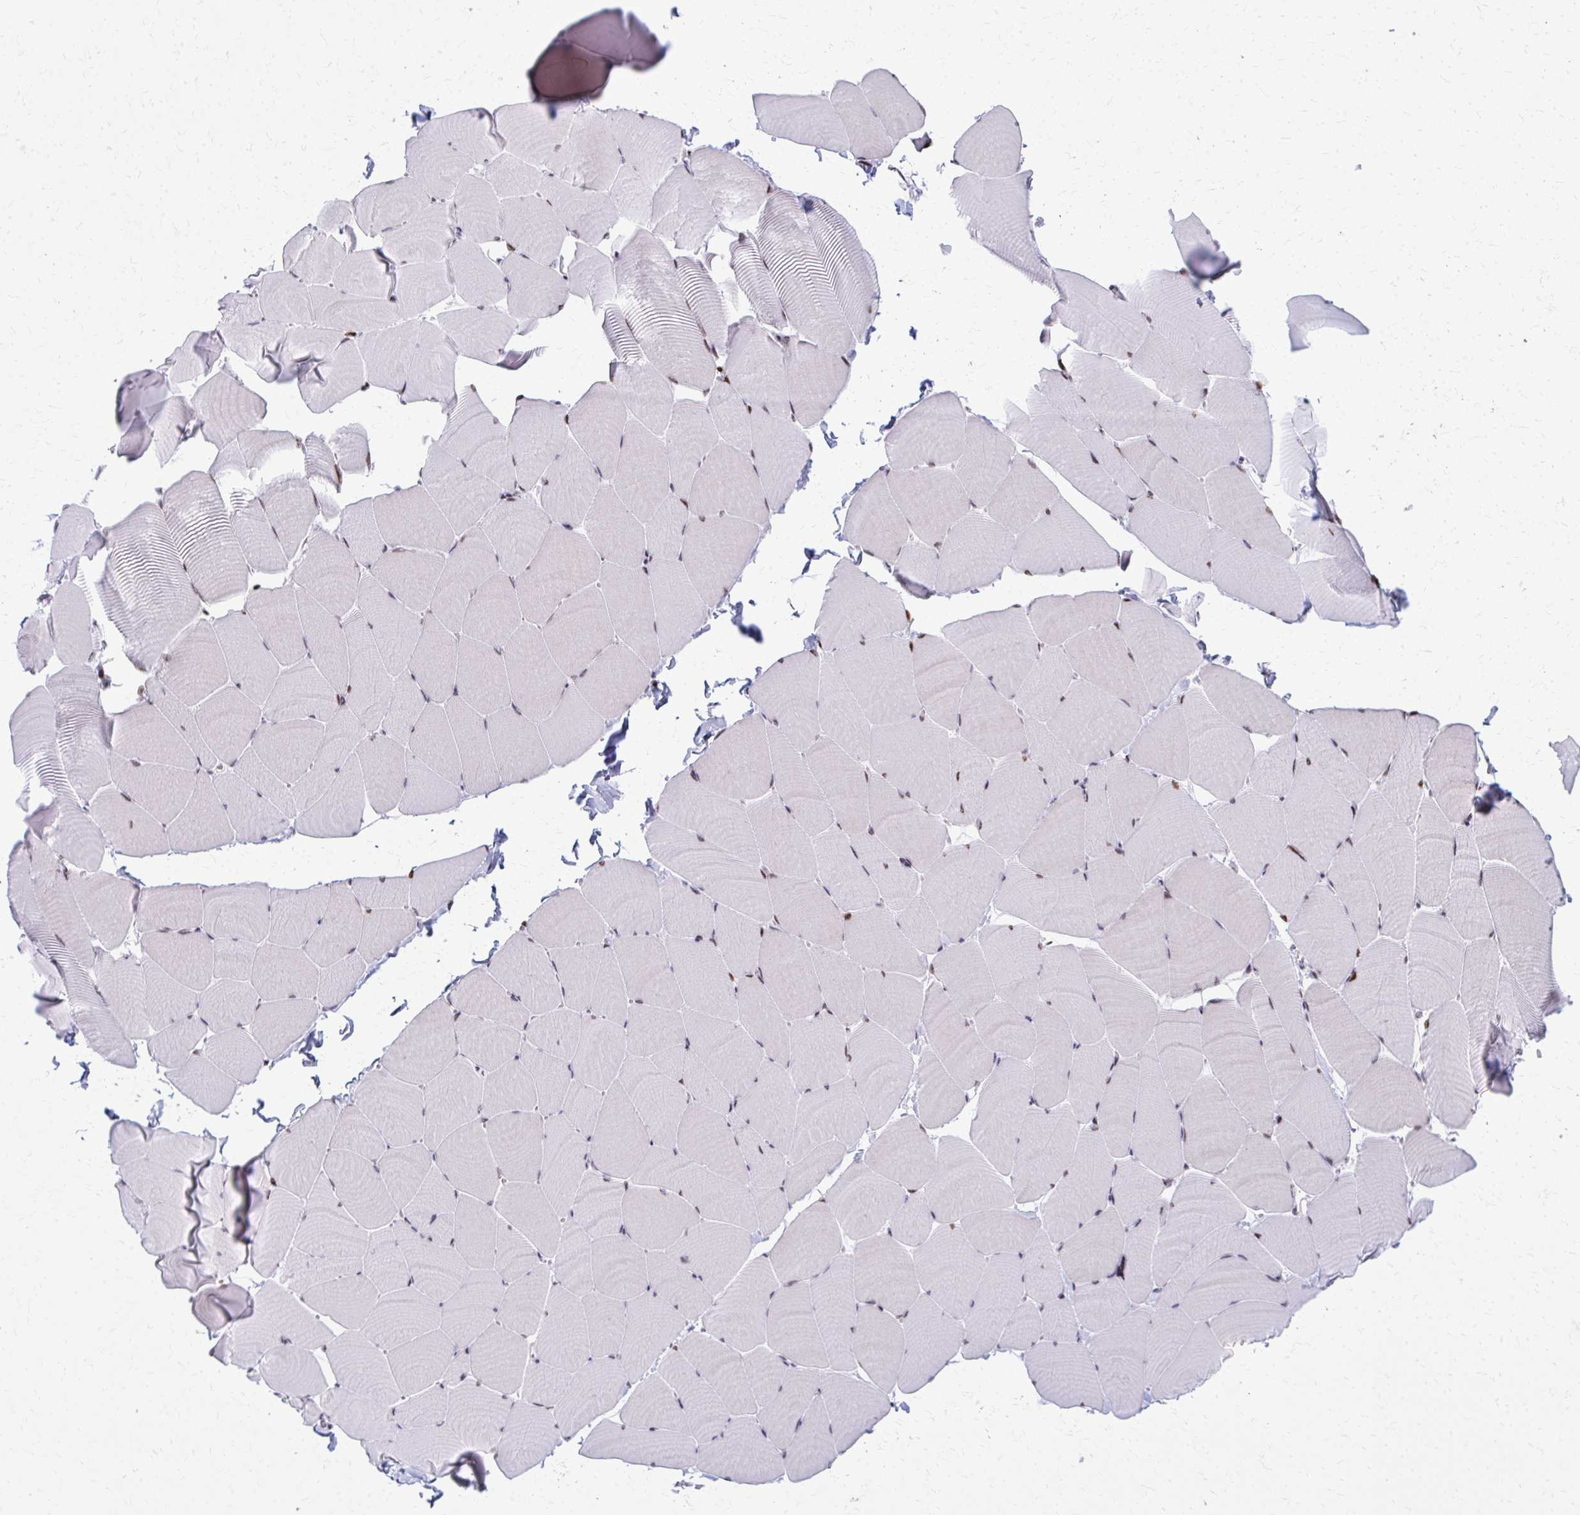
{"staining": {"intensity": "moderate", "quantity": "<25%", "location": "nuclear"}, "tissue": "skeletal muscle", "cell_type": "Myocytes", "image_type": "normal", "snomed": [{"axis": "morphology", "description": "Normal tissue, NOS"}, {"axis": "topography", "description": "Skeletal muscle"}], "caption": "Protein staining by IHC displays moderate nuclear positivity in about <25% of myocytes in normal skeletal muscle.", "gene": "AP5M1", "patient": {"sex": "male", "age": 25}}